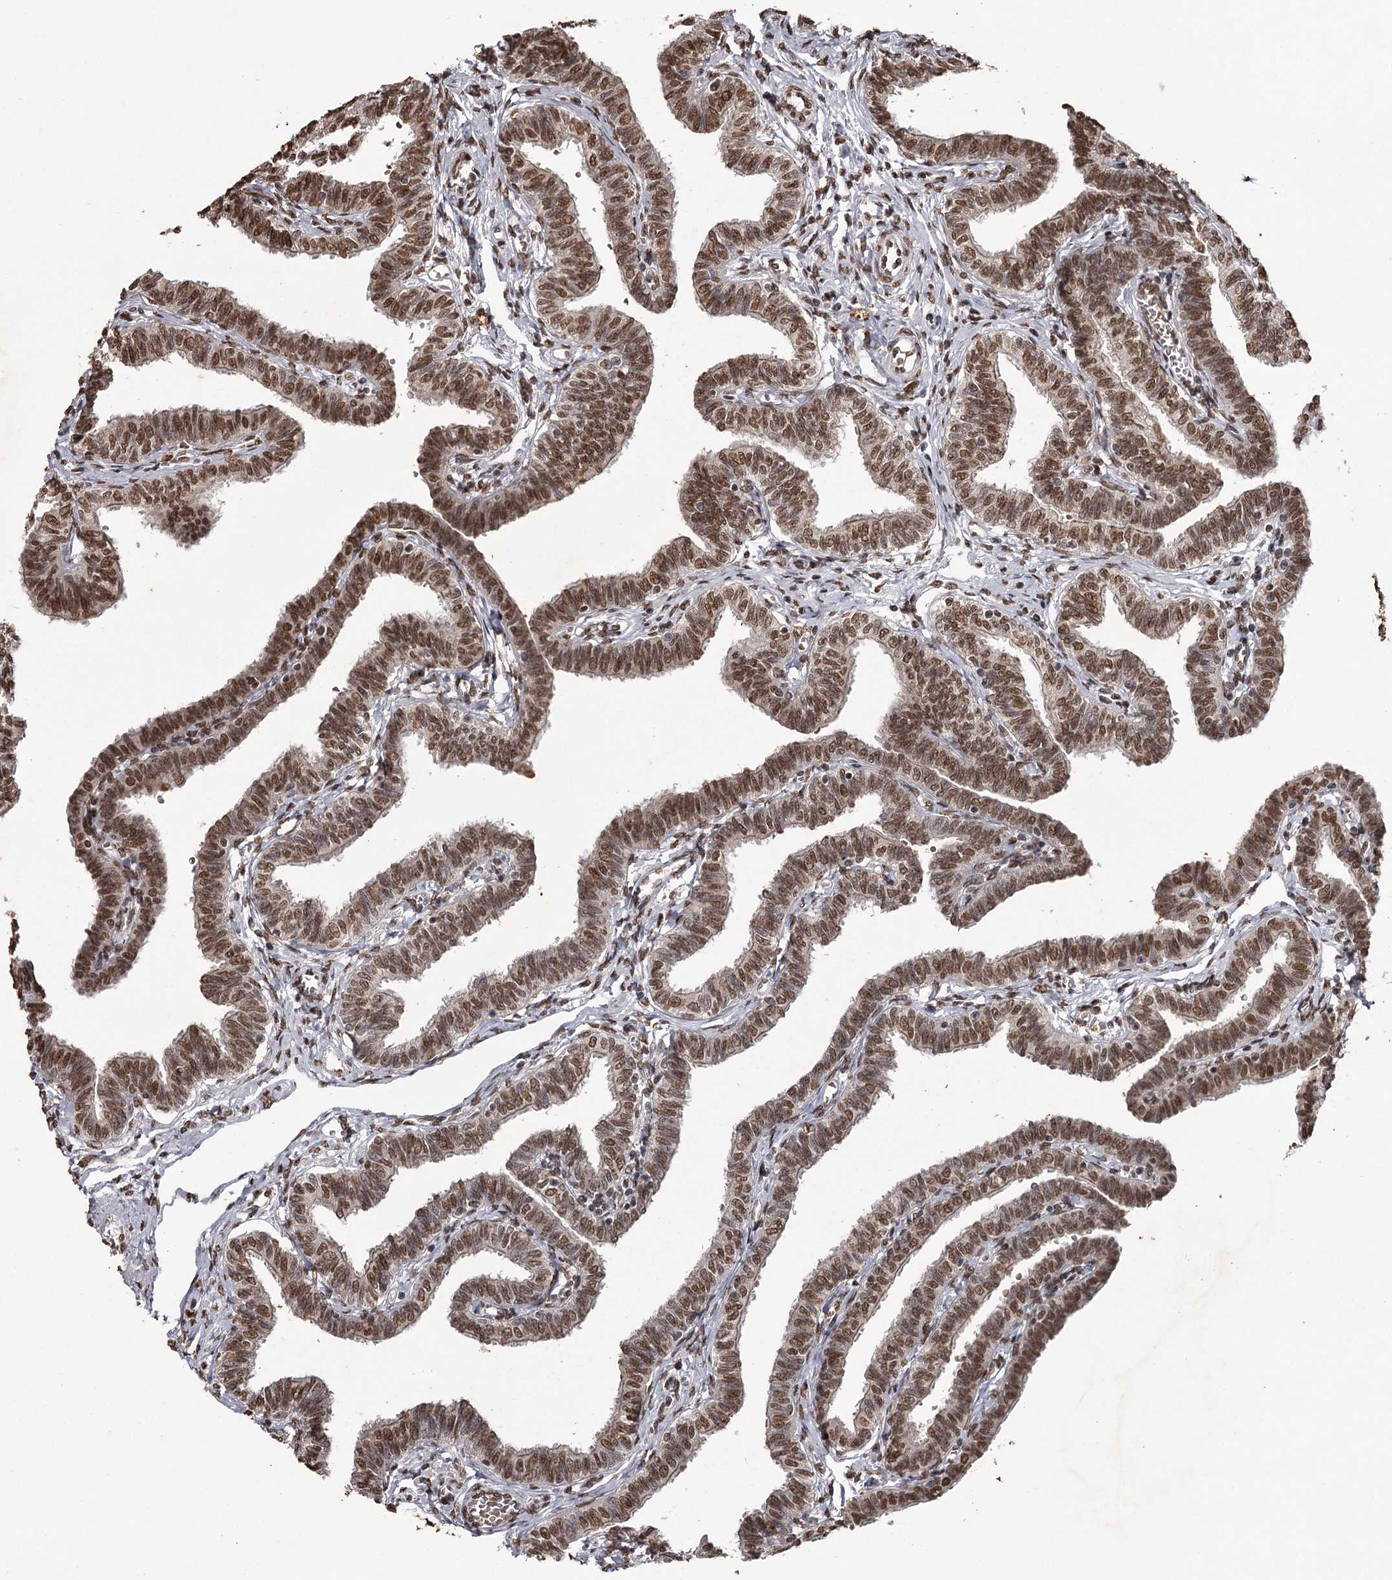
{"staining": {"intensity": "strong", "quantity": ">75%", "location": "cytoplasmic/membranous,nuclear"}, "tissue": "fallopian tube", "cell_type": "Glandular cells", "image_type": "normal", "snomed": [{"axis": "morphology", "description": "Normal tissue, NOS"}, {"axis": "topography", "description": "Fallopian tube"}, {"axis": "topography", "description": "Ovary"}], "caption": "There is high levels of strong cytoplasmic/membranous,nuclear positivity in glandular cells of normal fallopian tube, as demonstrated by immunohistochemical staining (brown color).", "gene": "THYN1", "patient": {"sex": "female", "age": 23}}